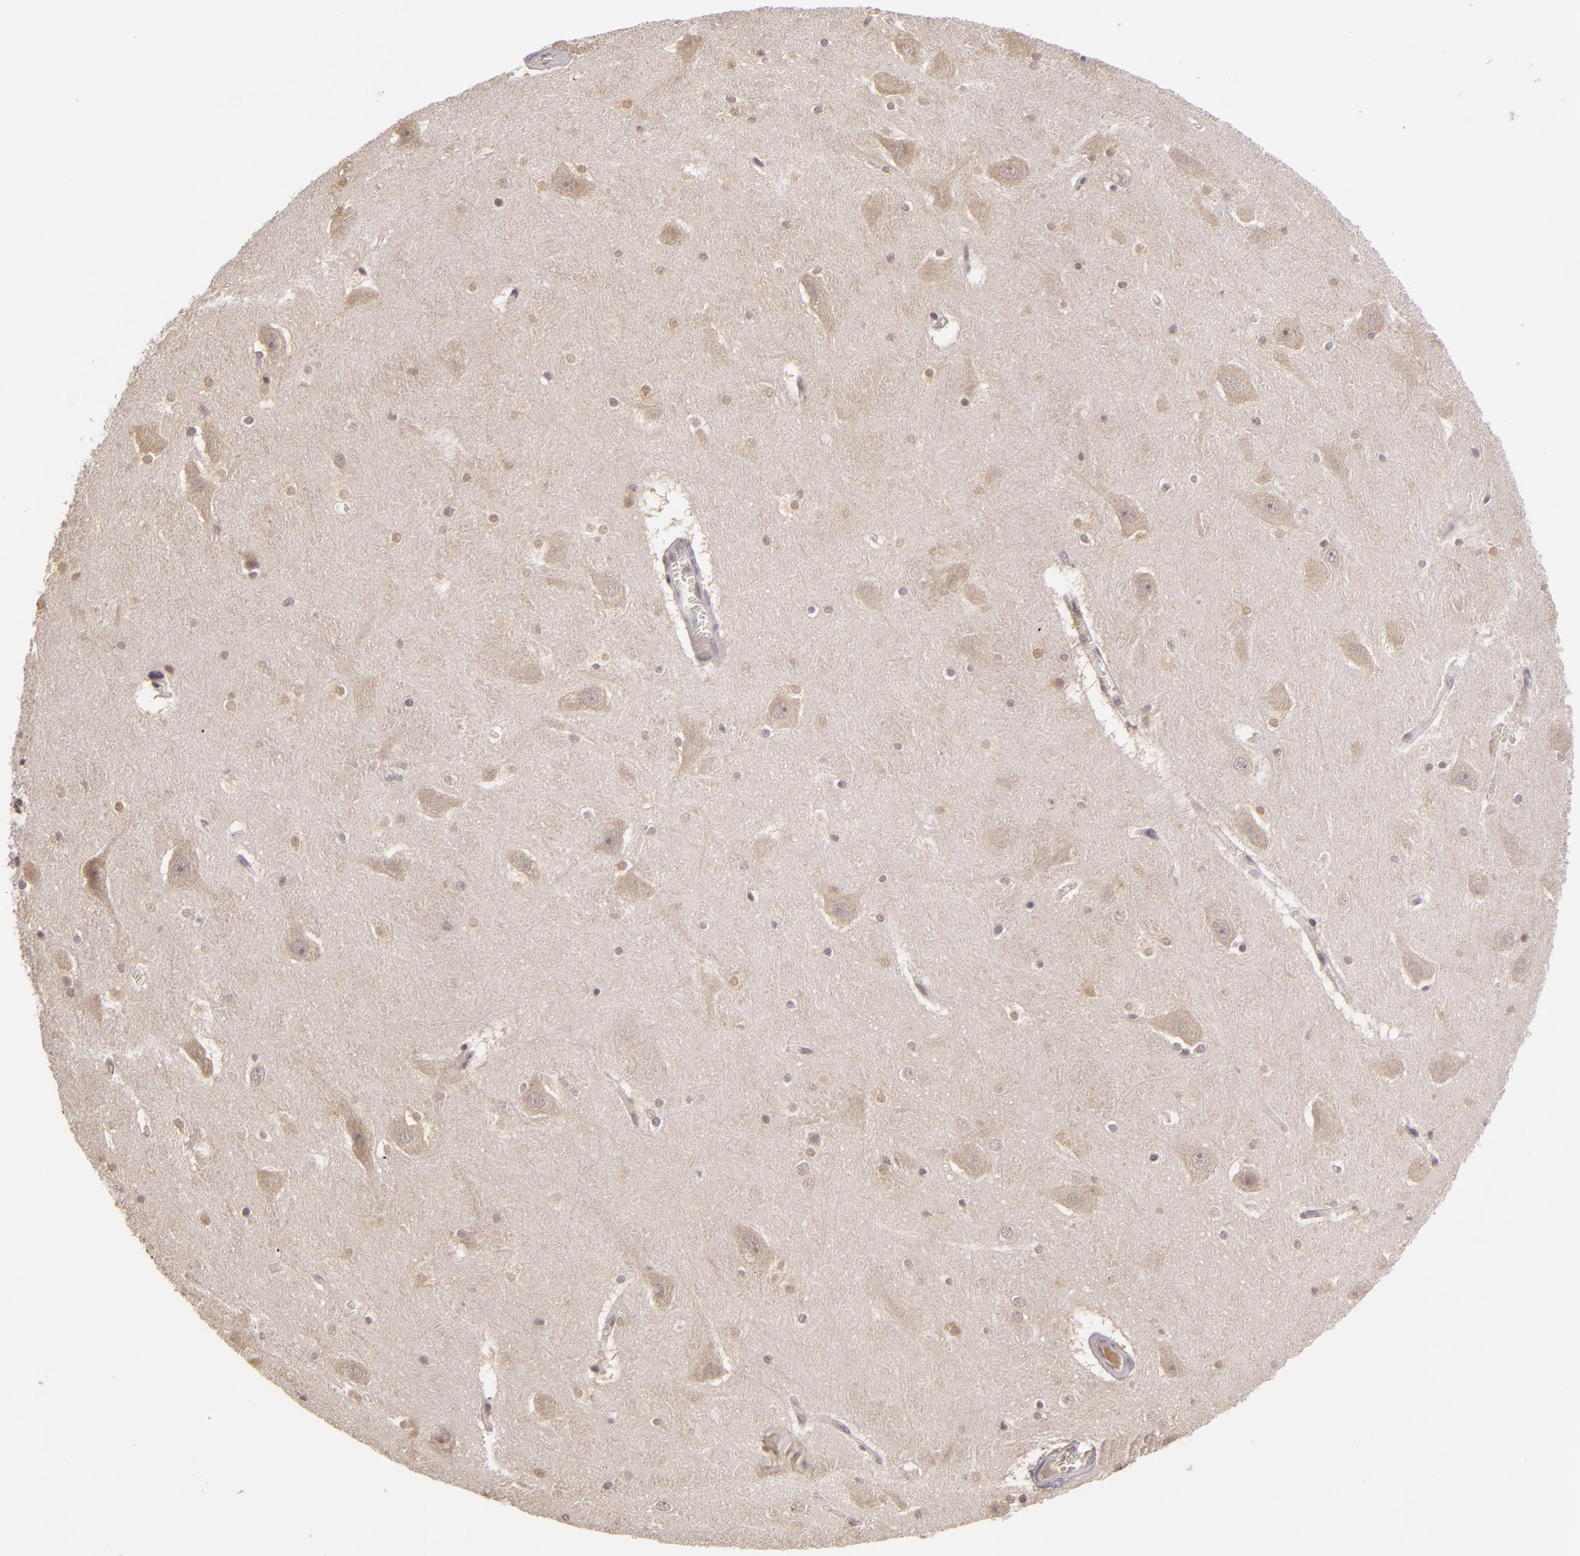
{"staining": {"intensity": "moderate", "quantity": "<25%", "location": "none"}, "tissue": "hippocampus", "cell_type": "Glial cells", "image_type": "normal", "snomed": [{"axis": "morphology", "description": "Normal tissue, NOS"}, {"axis": "topography", "description": "Hippocampus"}], "caption": "An immunohistochemistry (IHC) image of normal tissue is shown. Protein staining in brown shows moderate None positivity in hippocampus within glial cells. The protein of interest is stained brown, and the nuclei are stained in blue (DAB IHC with brightfield microscopy, high magnification).", "gene": "AKAP6", "patient": {"sex": "male", "age": 45}}